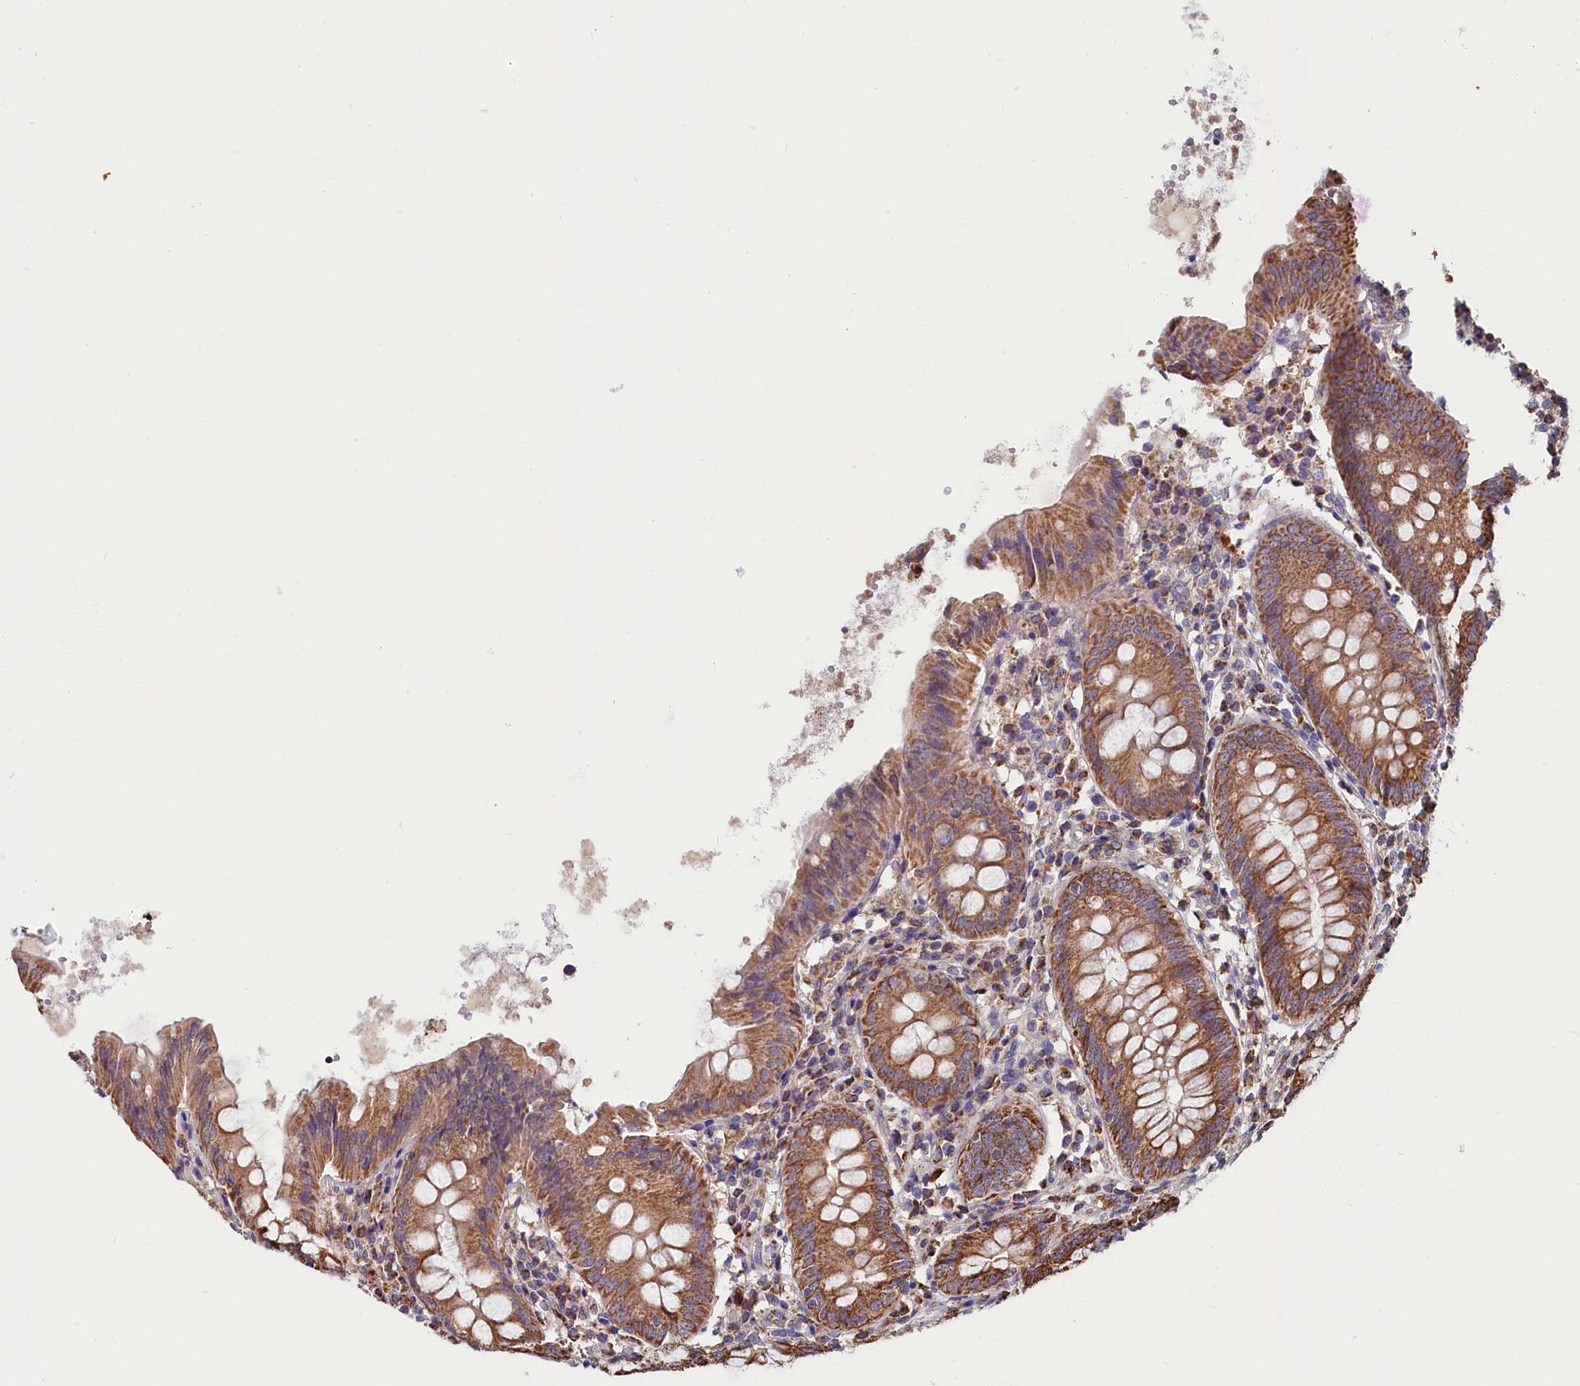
{"staining": {"intensity": "moderate", "quantity": ">75%", "location": "cytoplasmic/membranous"}, "tissue": "appendix", "cell_type": "Glandular cells", "image_type": "normal", "snomed": [{"axis": "morphology", "description": "Normal tissue, NOS"}, {"axis": "topography", "description": "Appendix"}], "caption": "Appendix stained with DAB immunohistochemistry demonstrates medium levels of moderate cytoplasmic/membranous staining in approximately >75% of glandular cells.", "gene": "NUDT15", "patient": {"sex": "female", "age": 54}}